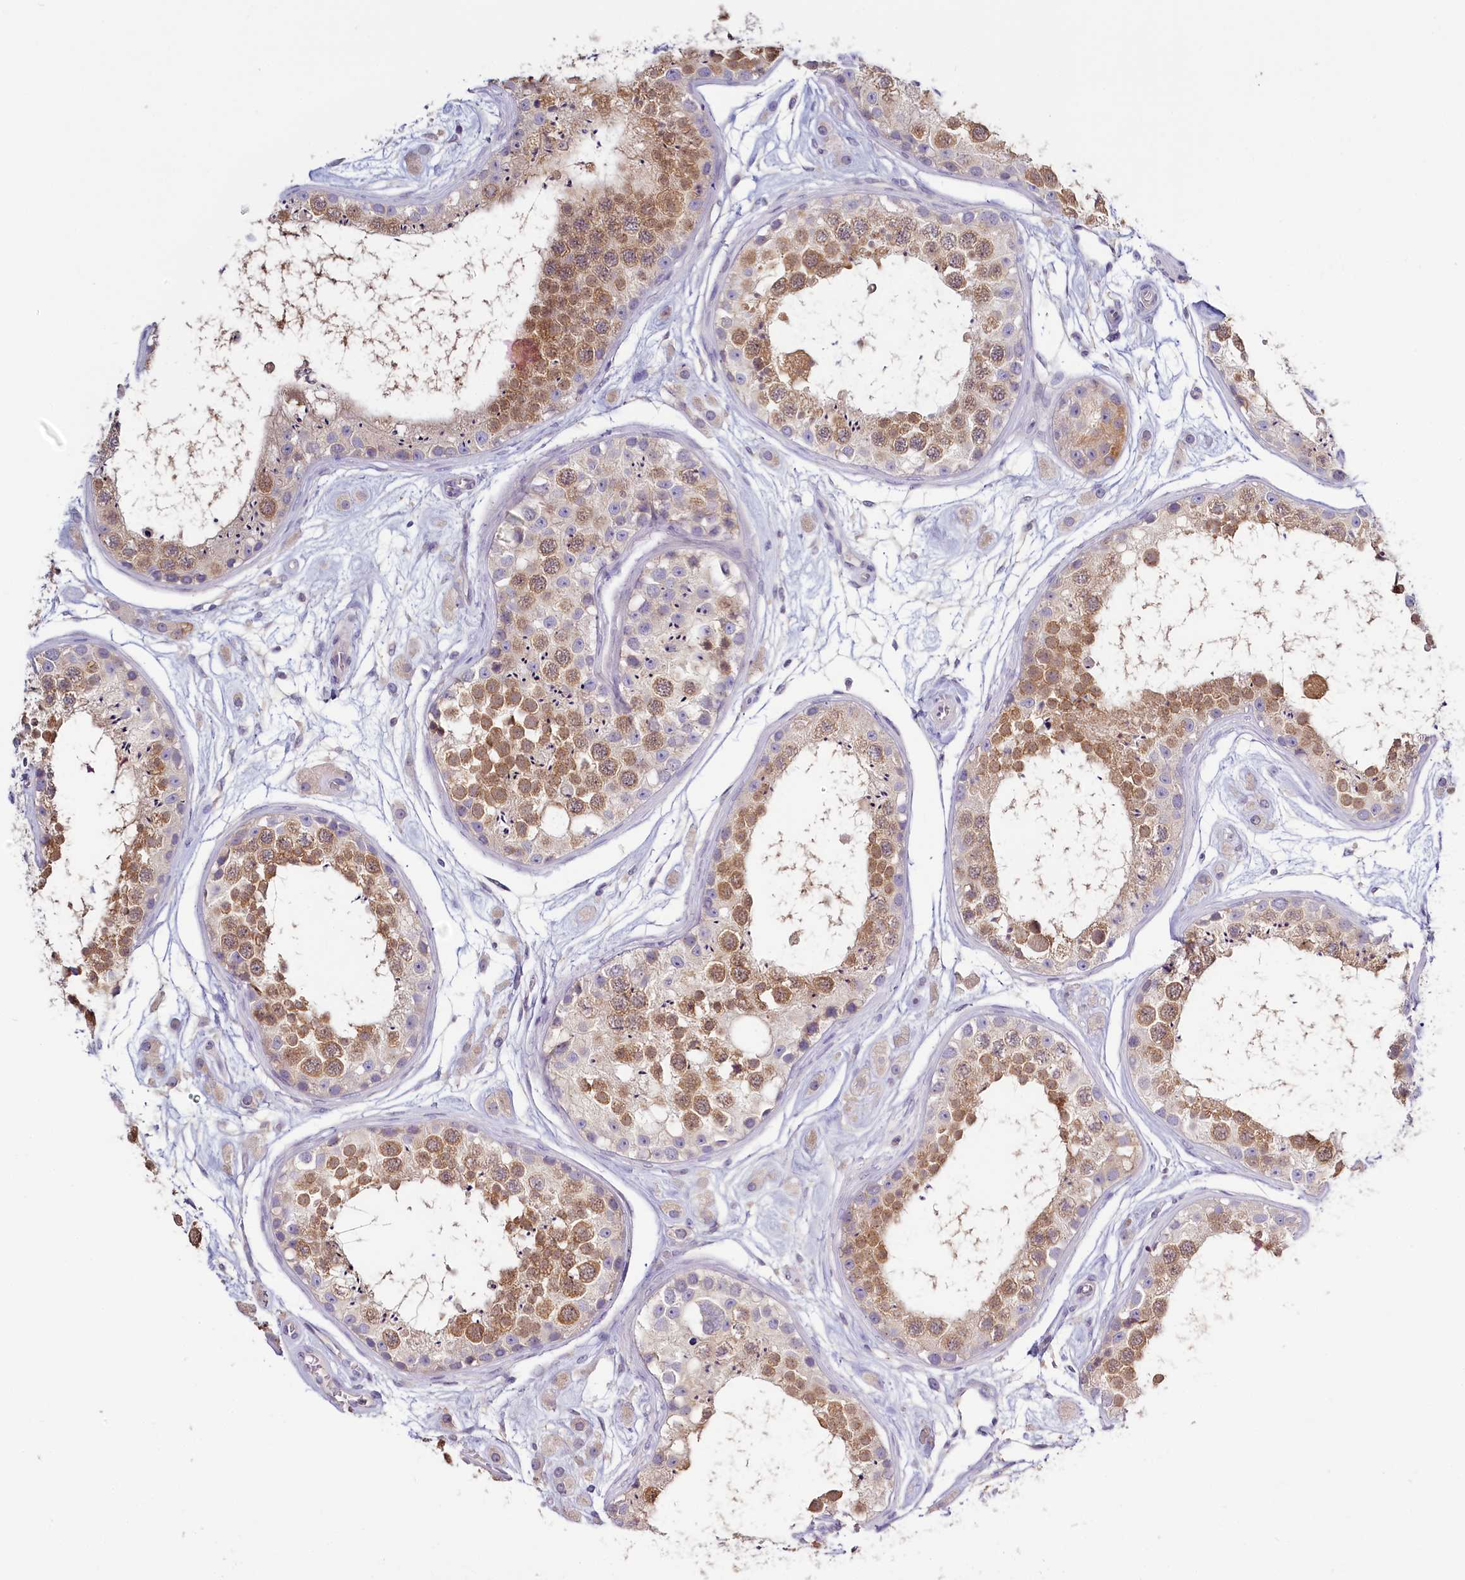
{"staining": {"intensity": "moderate", "quantity": ">75%", "location": "cytoplasmic/membranous,nuclear"}, "tissue": "testis", "cell_type": "Cells in seminiferous ducts", "image_type": "normal", "snomed": [{"axis": "morphology", "description": "Normal tissue, NOS"}, {"axis": "topography", "description": "Testis"}], "caption": "The histopathology image reveals staining of unremarkable testis, revealing moderate cytoplasmic/membranous,nuclear protein expression (brown color) within cells in seminiferous ducts.", "gene": "PDE6D", "patient": {"sex": "male", "age": 25}}